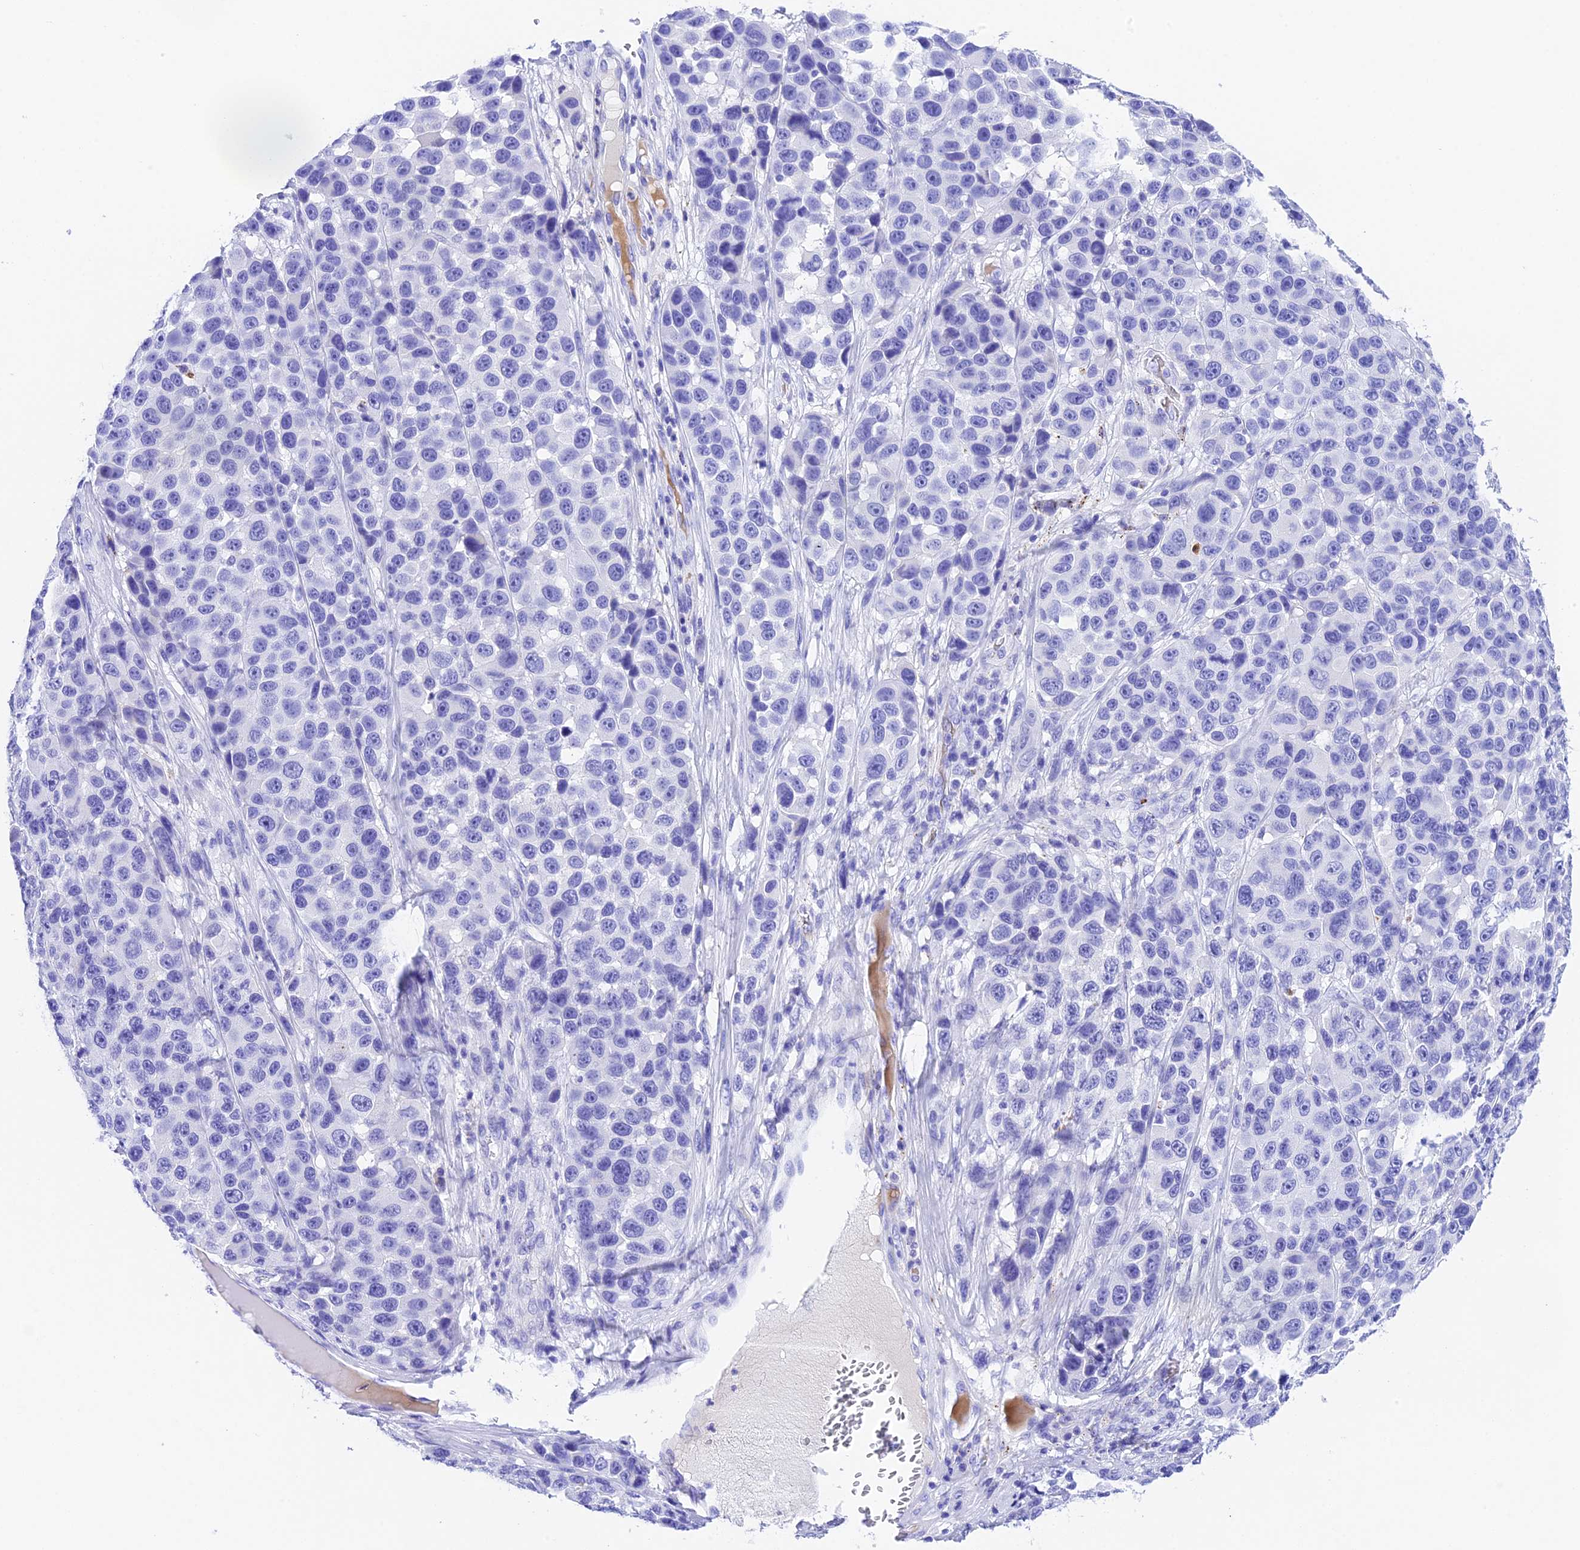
{"staining": {"intensity": "negative", "quantity": "none", "location": "none"}, "tissue": "melanoma", "cell_type": "Tumor cells", "image_type": "cancer", "snomed": [{"axis": "morphology", "description": "Malignant melanoma, NOS"}, {"axis": "topography", "description": "Skin"}], "caption": "This is an immunohistochemistry micrograph of malignant melanoma. There is no positivity in tumor cells.", "gene": "PSG11", "patient": {"sex": "male", "age": 53}}